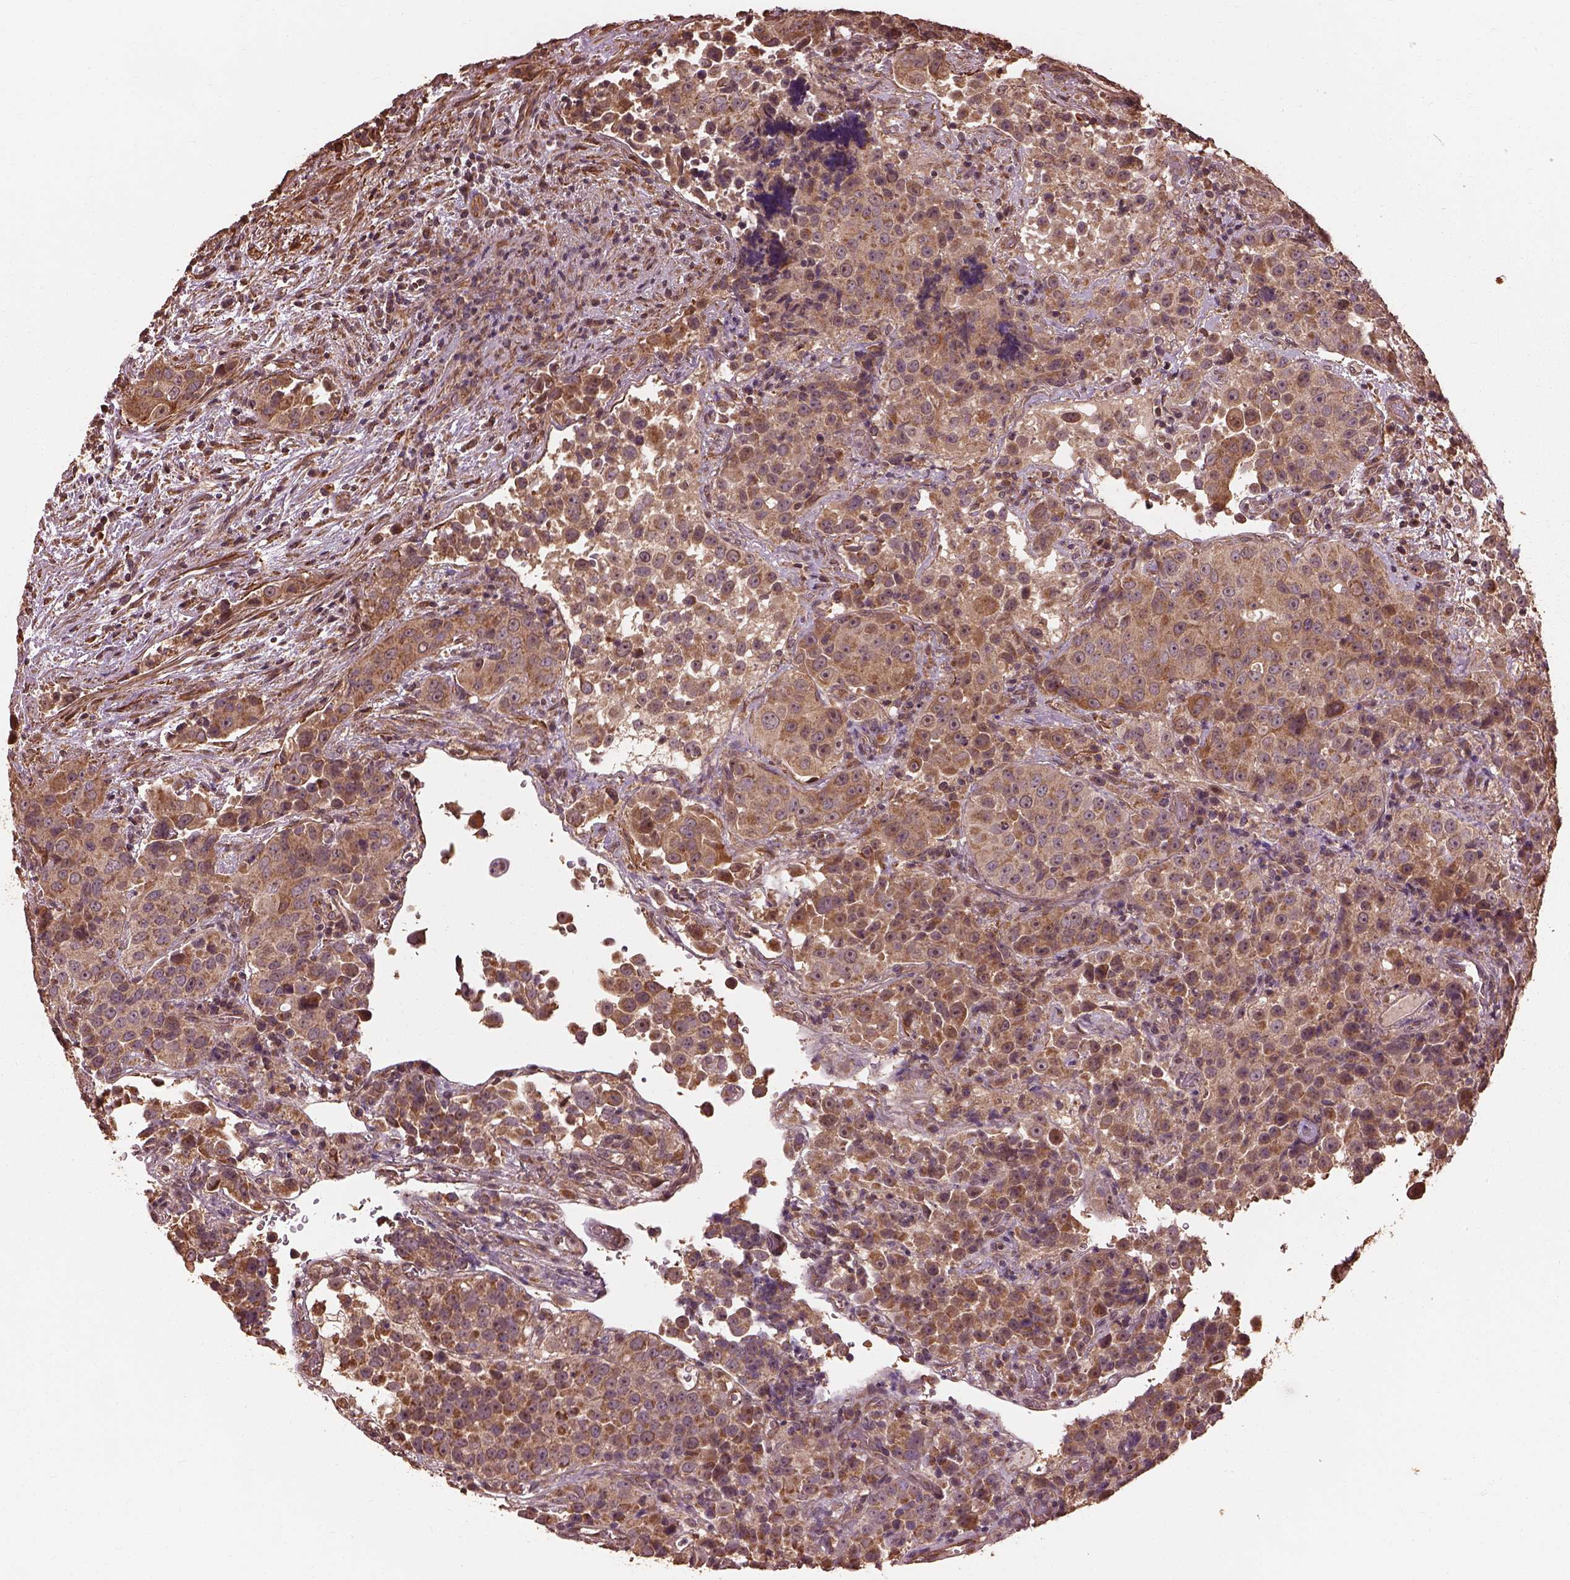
{"staining": {"intensity": "moderate", "quantity": ">75%", "location": "cytoplasmic/membranous"}, "tissue": "urothelial cancer", "cell_type": "Tumor cells", "image_type": "cancer", "snomed": [{"axis": "morphology", "description": "Urothelial carcinoma, NOS"}, {"axis": "topography", "description": "Urinary bladder"}], "caption": "This is a micrograph of IHC staining of transitional cell carcinoma, which shows moderate expression in the cytoplasmic/membranous of tumor cells.", "gene": "METTL4", "patient": {"sex": "male", "age": 52}}